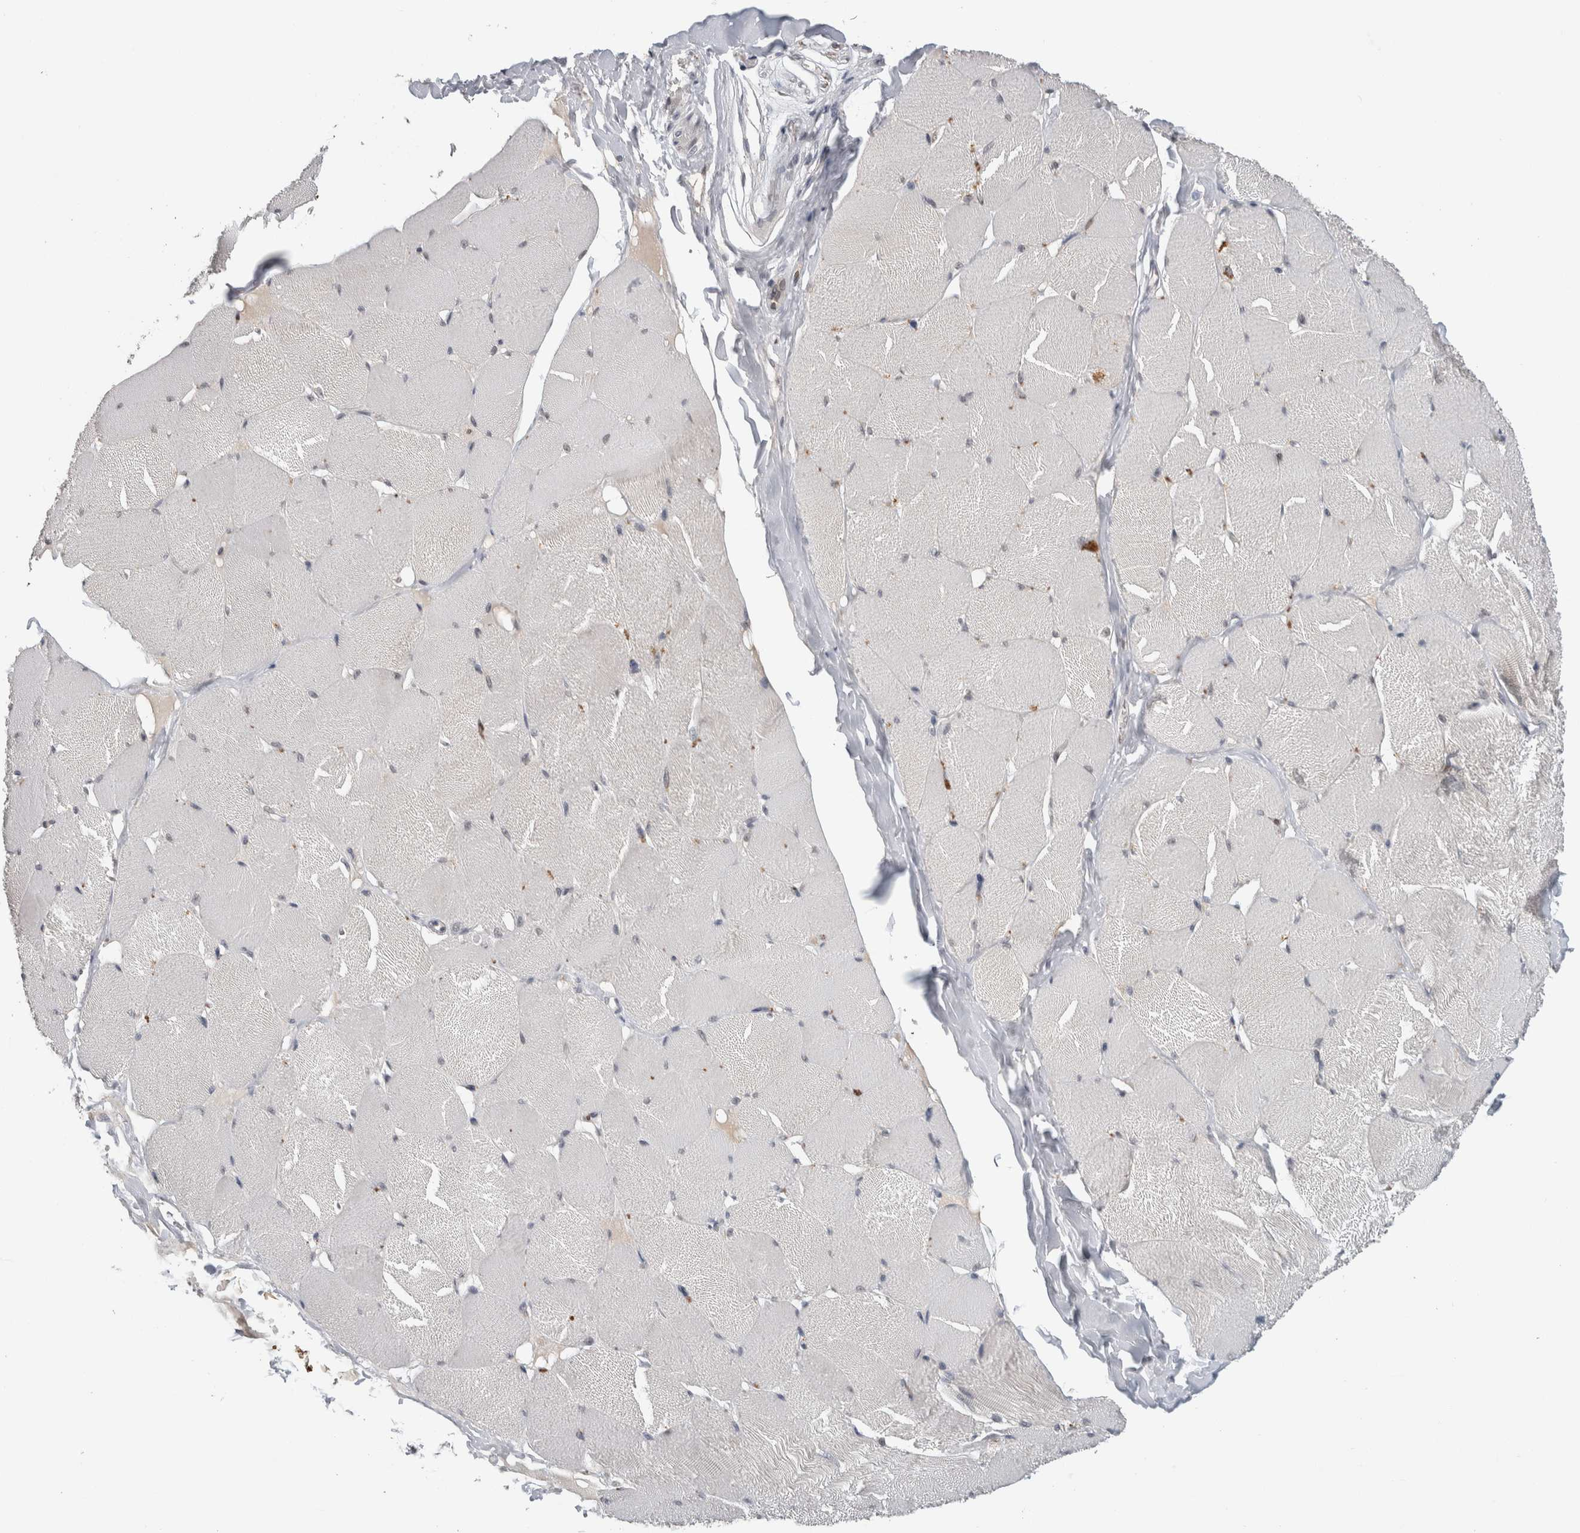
{"staining": {"intensity": "weak", "quantity": "<25%", "location": "cytoplasmic/membranous"}, "tissue": "skeletal muscle", "cell_type": "Myocytes", "image_type": "normal", "snomed": [{"axis": "morphology", "description": "Normal tissue, NOS"}, {"axis": "topography", "description": "Skin"}, {"axis": "topography", "description": "Skeletal muscle"}], "caption": "High power microscopy image of an immunohistochemistry photomicrograph of benign skeletal muscle, revealing no significant expression in myocytes.", "gene": "PRXL2A", "patient": {"sex": "male", "age": 83}}